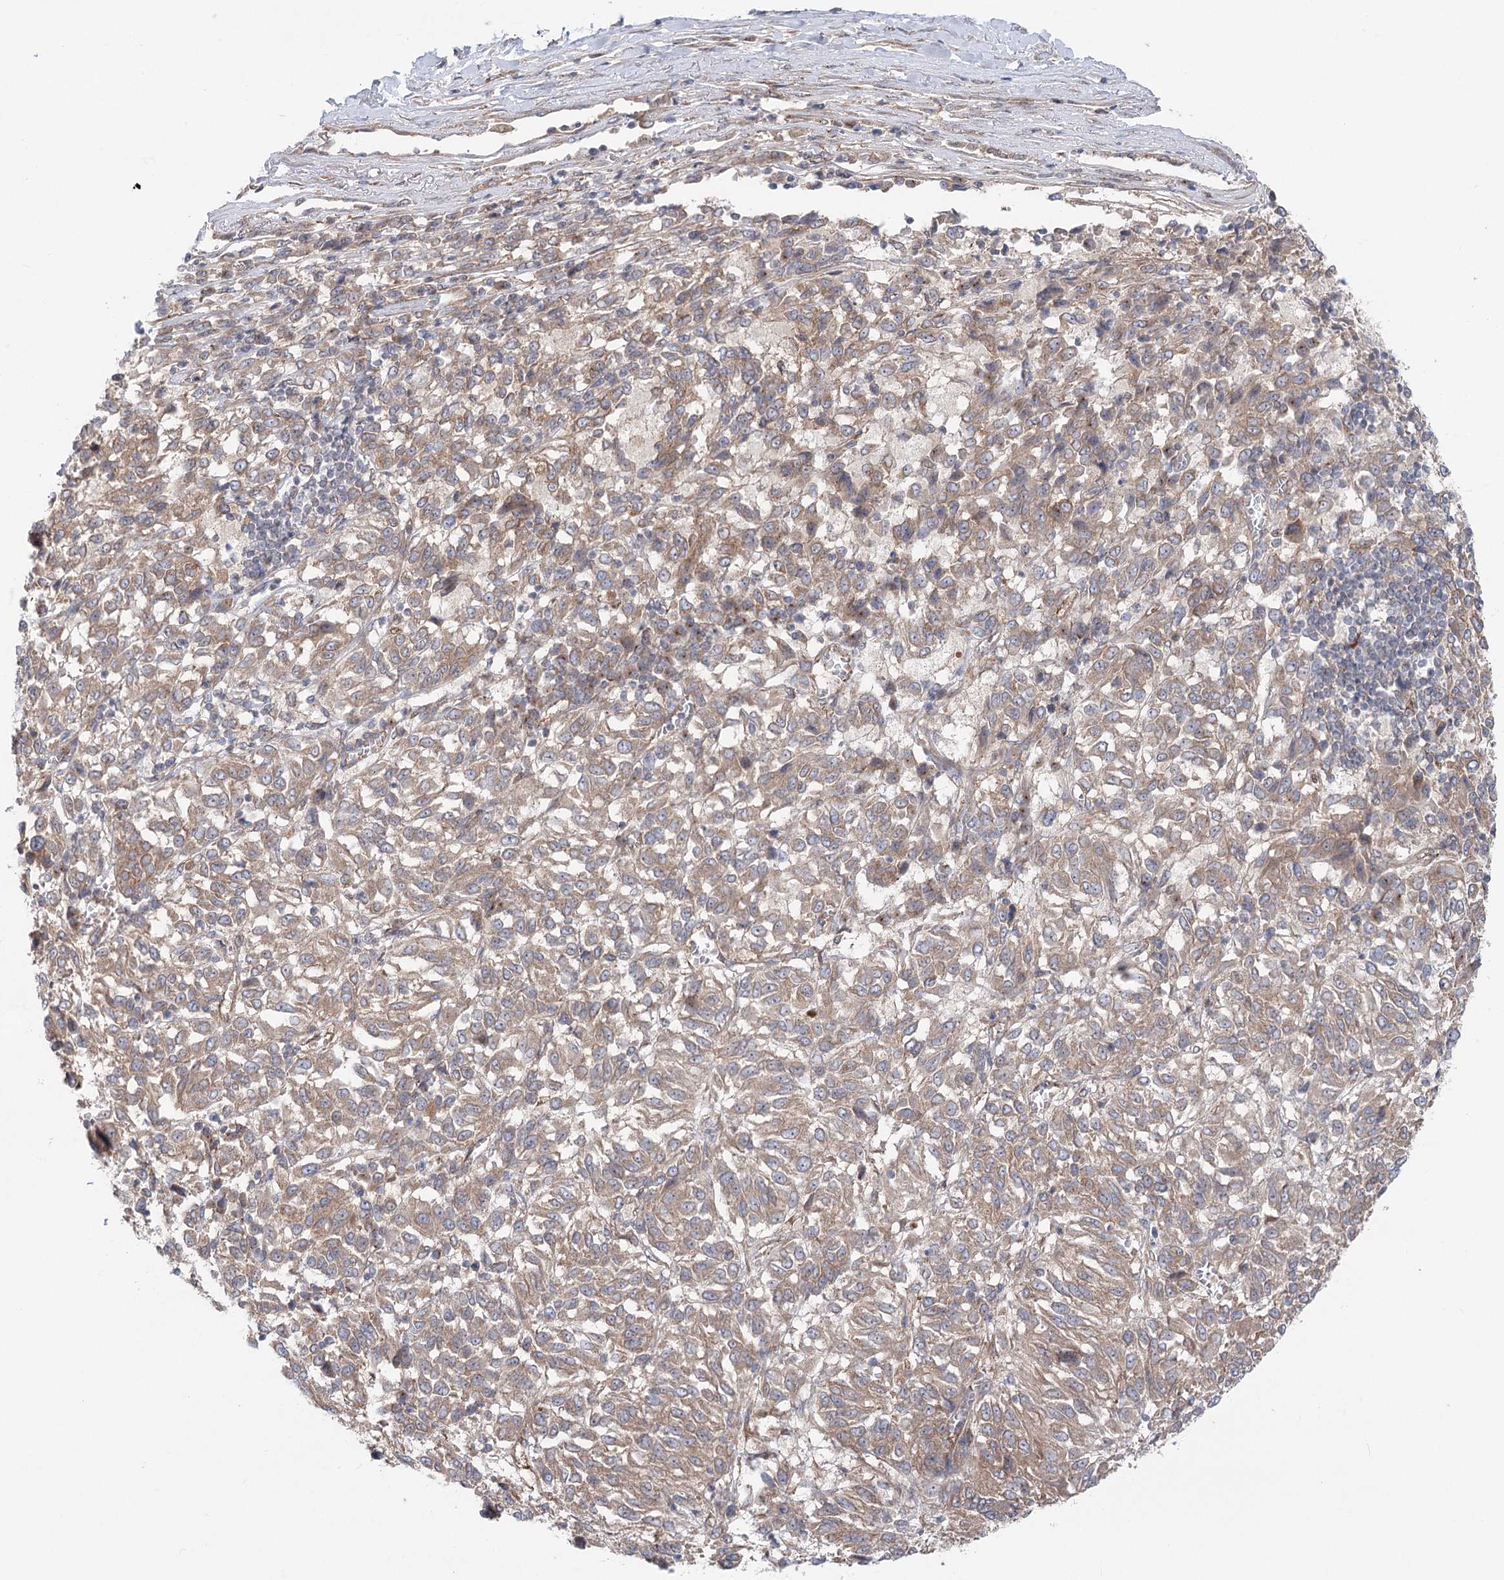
{"staining": {"intensity": "weak", "quantity": ">75%", "location": "cytoplasmic/membranous"}, "tissue": "melanoma", "cell_type": "Tumor cells", "image_type": "cancer", "snomed": [{"axis": "morphology", "description": "Malignant melanoma, Metastatic site"}, {"axis": "topography", "description": "Lung"}], "caption": "Tumor cells reveal weak cytoplasmic/membranous staining in about >75% of cells in melanoma.", "gene": "SCN11A", "patient": {"sex": "male", "age": 64}}